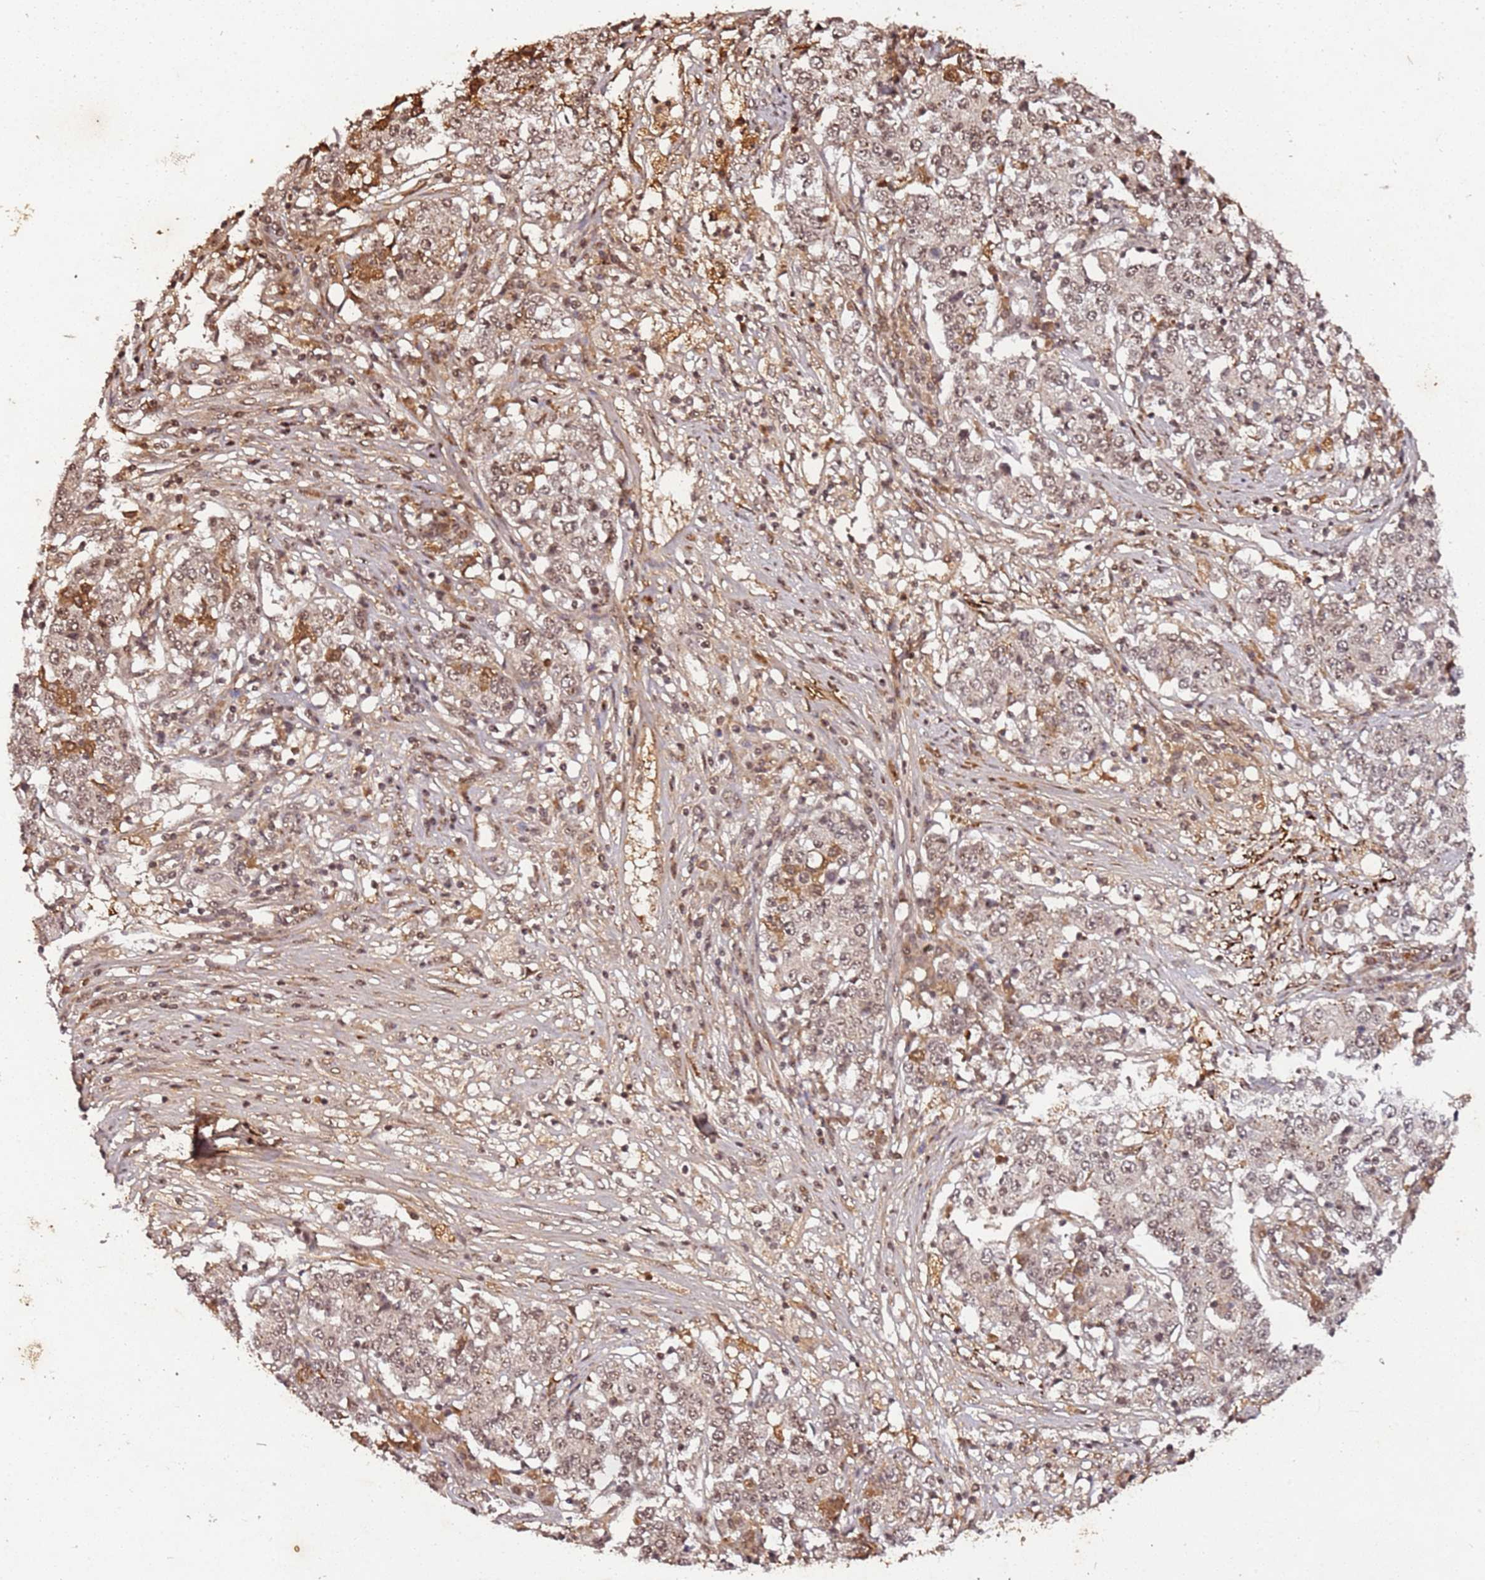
{"staining": {"intensity": "weak", "quantity": "<25%", "location": "nuclear"}, "tissue": "stomach cancer", "cell_type": "Tumor cells", "image_type": "cancer", "snomed": [{"axis": "morphology", "description": "Adenocarcinoma, NOS"}, {"axis": "topography", "description": "Stomach"}], "caption": "Immunohistochemistry (IHC) histopathology image of adenocarcinoma (stomach) stained for a protein (brown), which exhibits no expression in tumor cells. (Stains: DAB IHC with hematoxylin counter stain, Microscopy: brightfield microscopy at high magnification).", "gene": "COL1A2", "patient": {"sex": "male", "age": 59}}